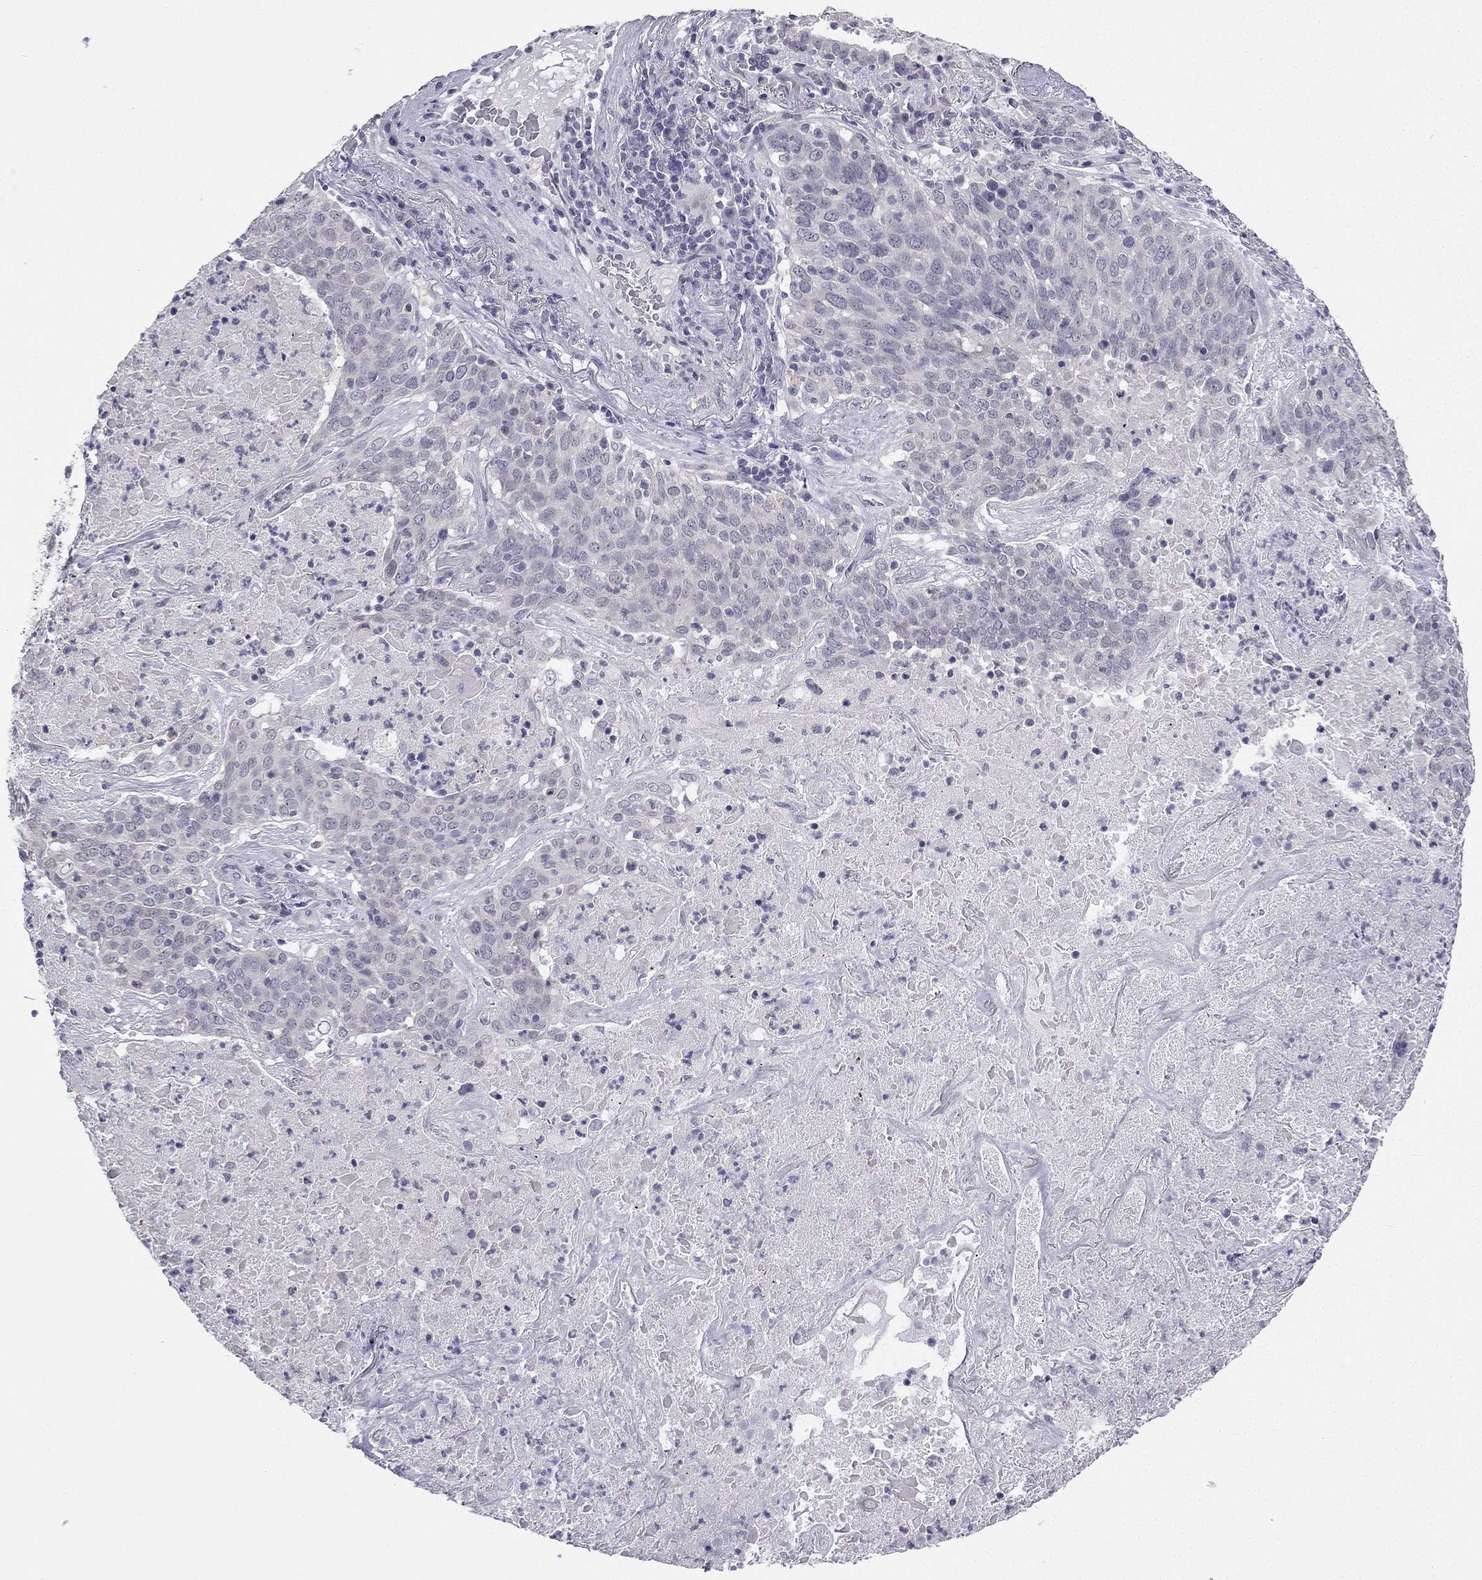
{"staining": {"intensity": "negative", "quantity": "none", "location": "none"}, "tissue": "lung cancer", "cell_type": "Tumor cells", "image_type": "cancer", "snomed": [{"axis": "morphology", "description": "Squamous cell carcinoma, NOS"}, {"axis": "topography", "description": "Lung"}], "caption": "Tumor cells are negative for brown protein staining in squamous cell carcinoma (lung).", "gene": "C5orf49", "patient": {"sex": "male", "age": 82}}